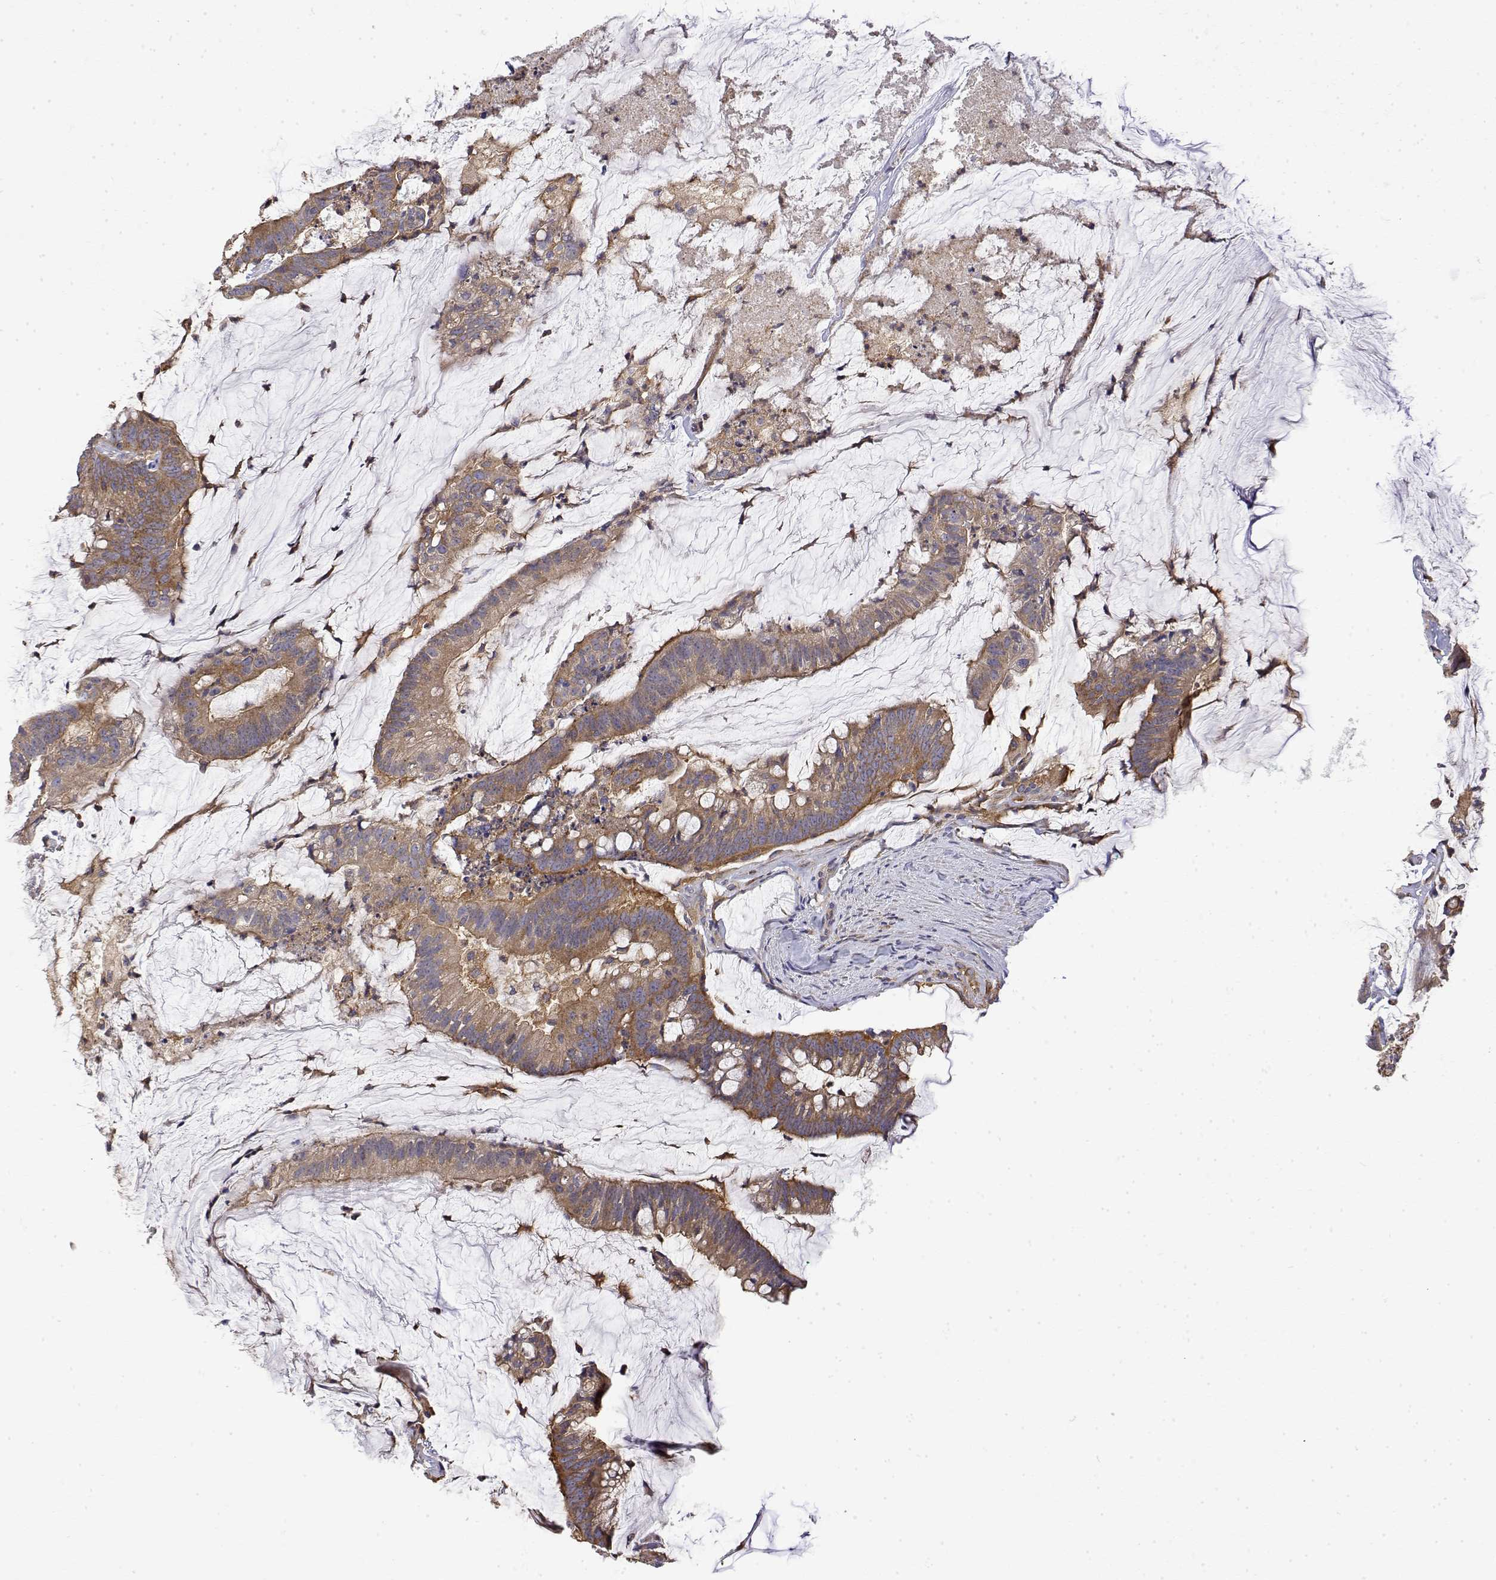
{"staining": {"intensity": "moderate", "quantity": ">75%", "location": "cytoplasmic/membranous"}, "tissue": "colorectal cancer", "cell_type": "Tumor cells", "image_type": "cancer", "snomed": [{"axis": "morphology", "description": "Adenocarcinoma, NOS"}, {"axis": "topography", "description": "Colon"}], "caption": "The photomicrograph reveals a brown stain indicating the presence of a protein in the cytoplasmic/membranous of tumor cells in adenocarcinoma (colorectal).", "gene": "PACSIN2", "patient": {"sex": "male", "age": 62}}